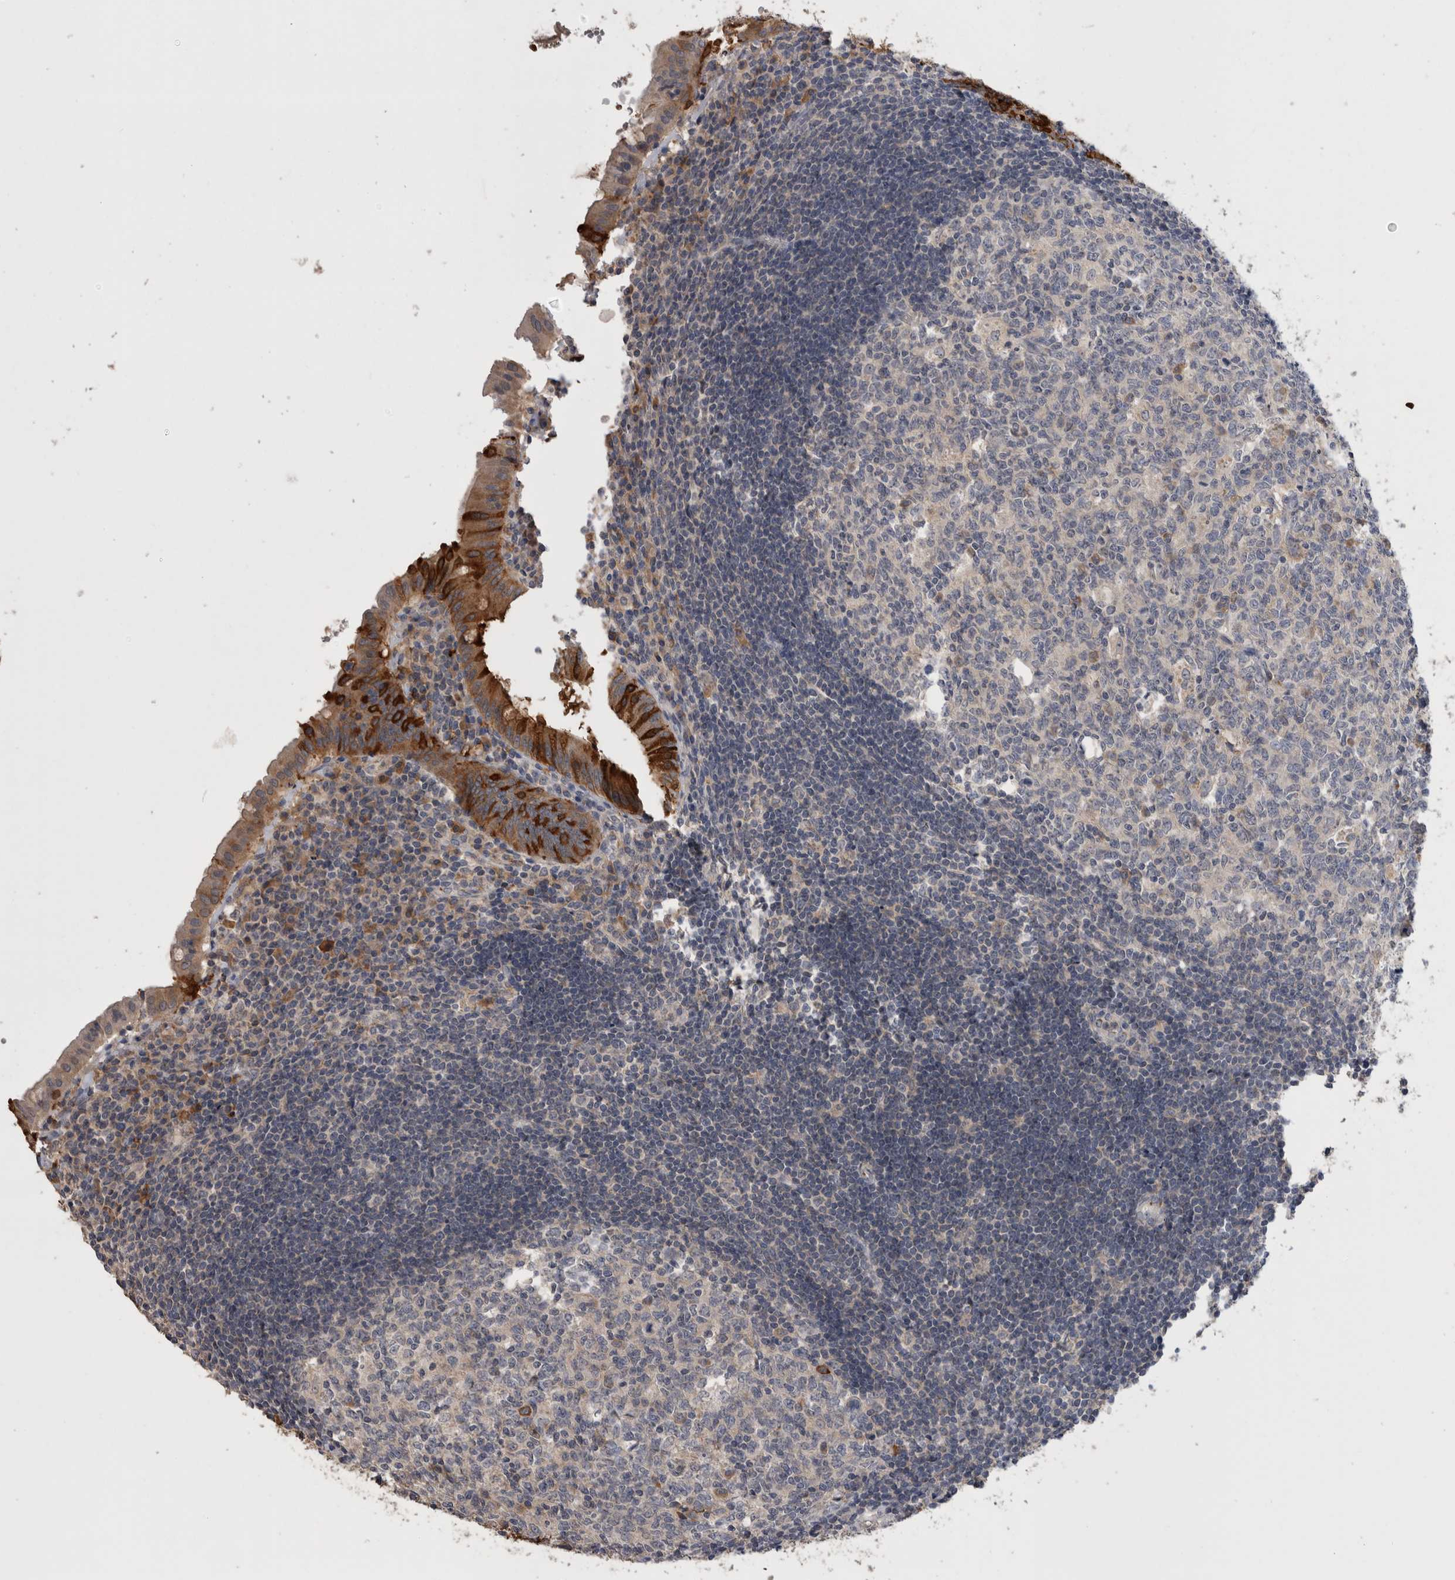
{"staining": {"intensity": "moderate", "quantity": ">75%", "location": "cytoplasmic/membranous"}, "tissue": "appendix", "cell_type": "Glandular cells", "image_type": "normal", "snomed": [{"axis": "morphology", "description": "Normal tissue, NOS"}, {"axis": "topography", "description": "Appendix"}], "caption": "Approximately >75% of glandular cells in benign human appendix demonstrate moderate cytoplasmic/membranous protein expression as visualized by brown immunohistochemical staining.", "gene": "ANXA13", "patient": {"sex": "female", "age": 54}}